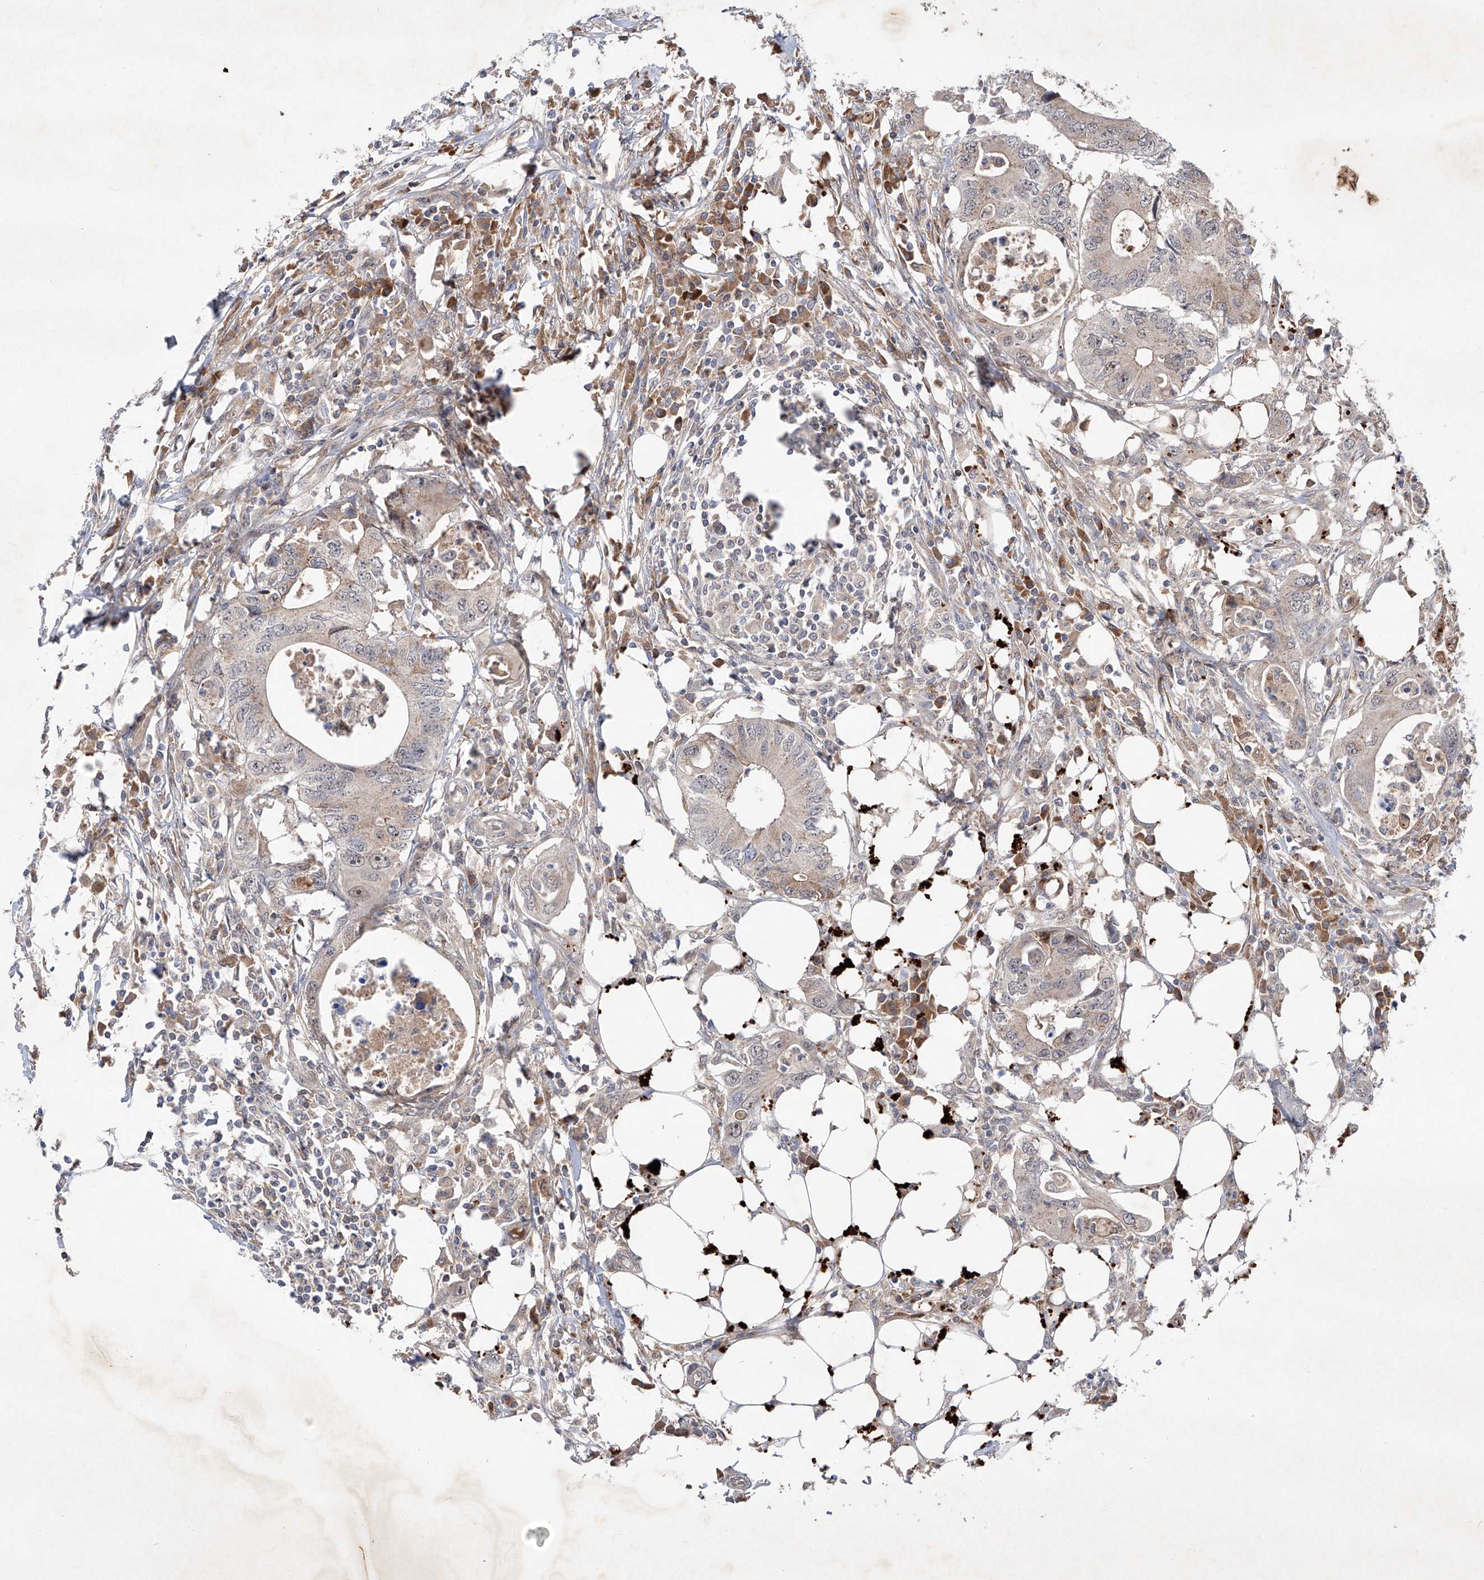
{"staining": {"intensity": "negative", "quantity": "none", "location": "none"}, "tissue": "colorectal cancer", "cell_type": "Tumor cells", "image_type": "cancer", "snomed": [{"axis": "morphology", "description": "Adenocarcinoma, NOS"}, {"axis": "topography", "description": "Colon"}], "caption": "Immunohistochemistry (IHC) photomicrograph of neoplastic tissue: colorectal adenocarcinoma stained with DAB (3,3'-diaminobenzidine) shows no significant protein expression in tumor cells.", "gene": "FAM135A", "patient": {"sex": "male", "age": 71}}